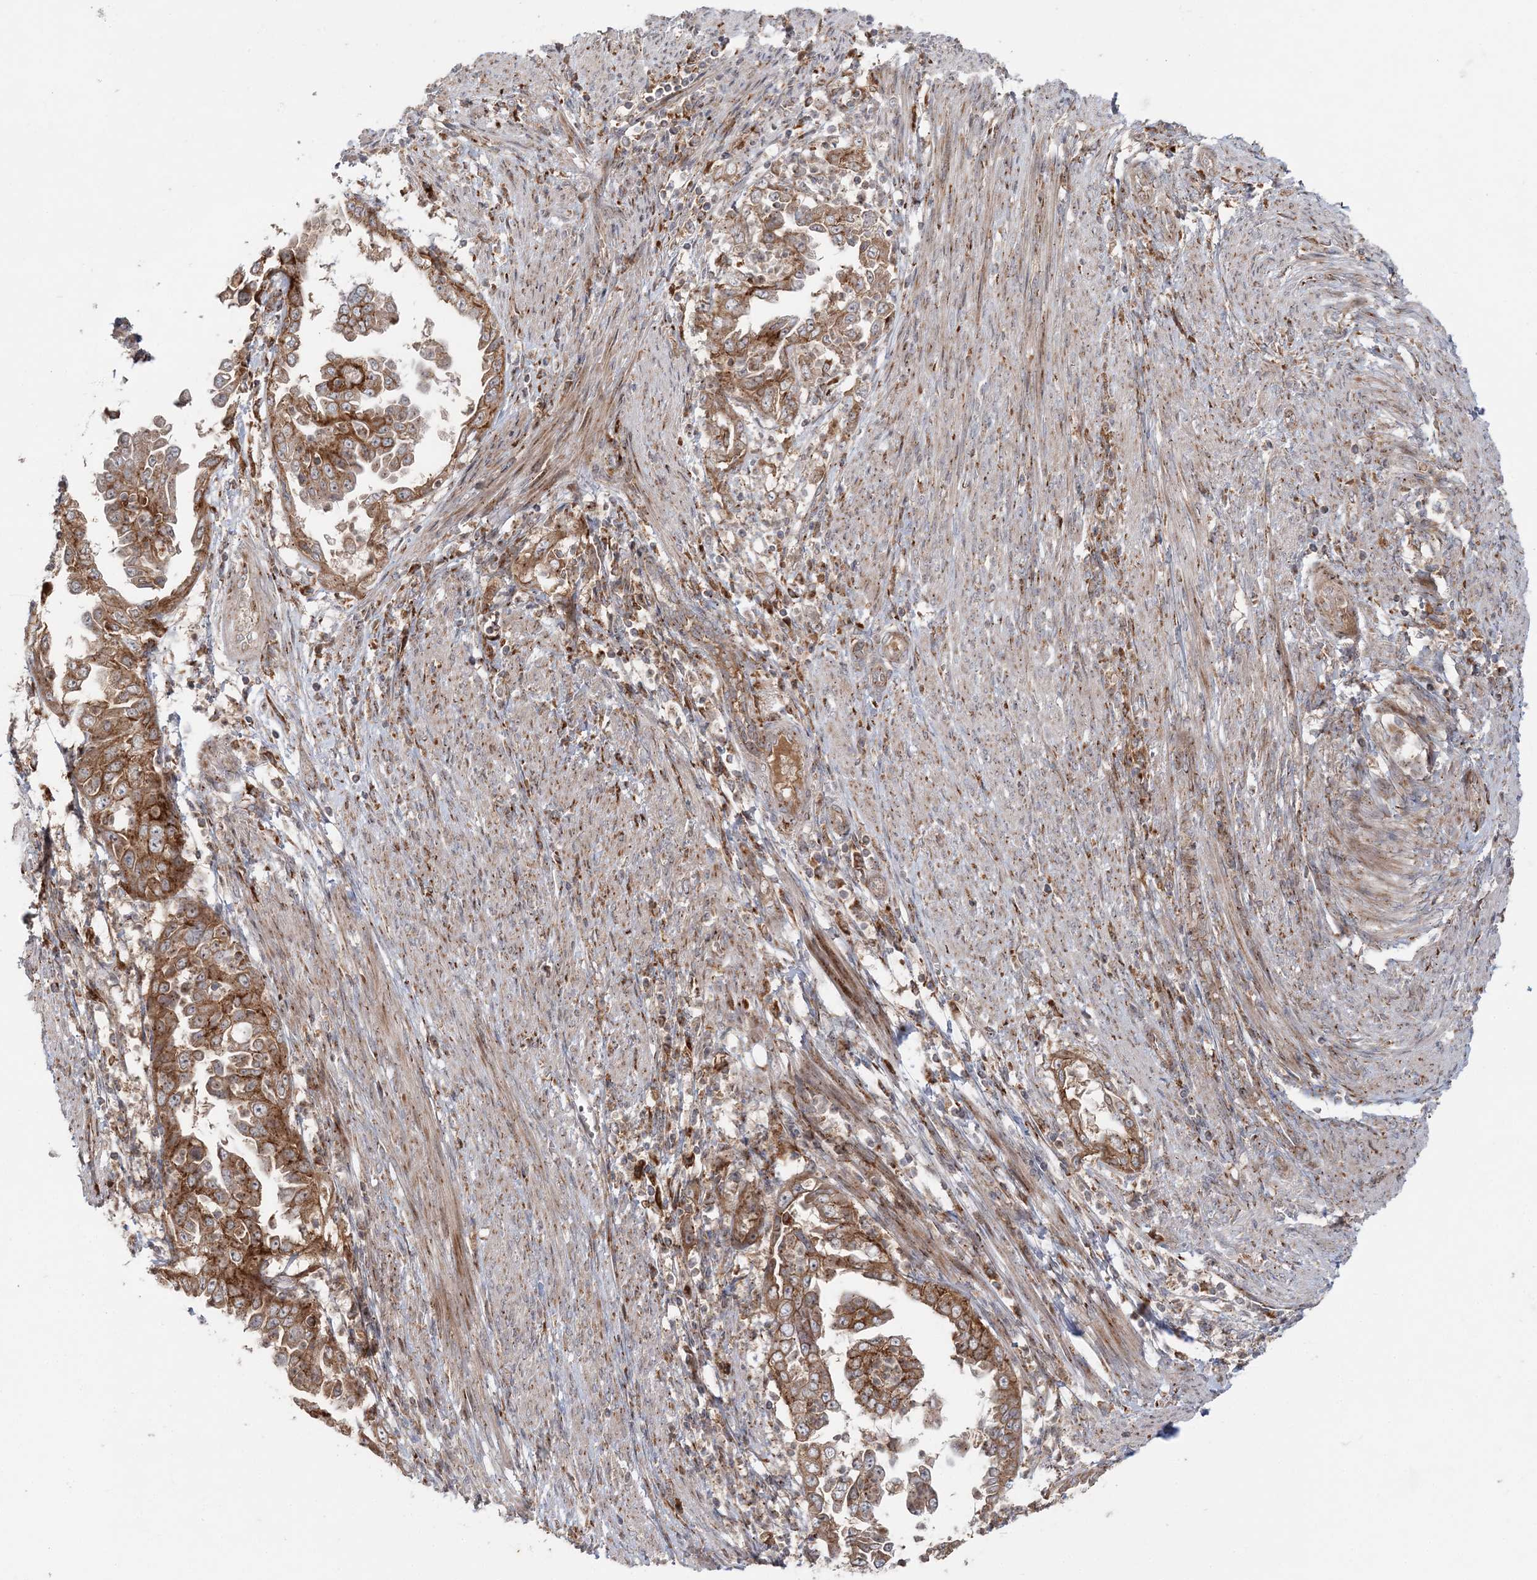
{"staining": {"intensity": "strong", "quantity": ">75%", "location": "cytoplasmic/membranous"}, "tissue": "endometrial cancer", "cell_type": "Tumor cells", "image_type": "cancer", "snomed": [{"axis": "morphology", "description": "Adenocarcinoma, NOS"}, {"axis": "topography", "description": "Endometrium"}], "caption": "An image showing strong cytoplasmic/membranous positivity in about >75% of tumor cells in endometrial cancer, as visualized by brown immunohistochemical staining.", "gene": "ABCC3", "patient": {"sex": "female", "age": 85}}